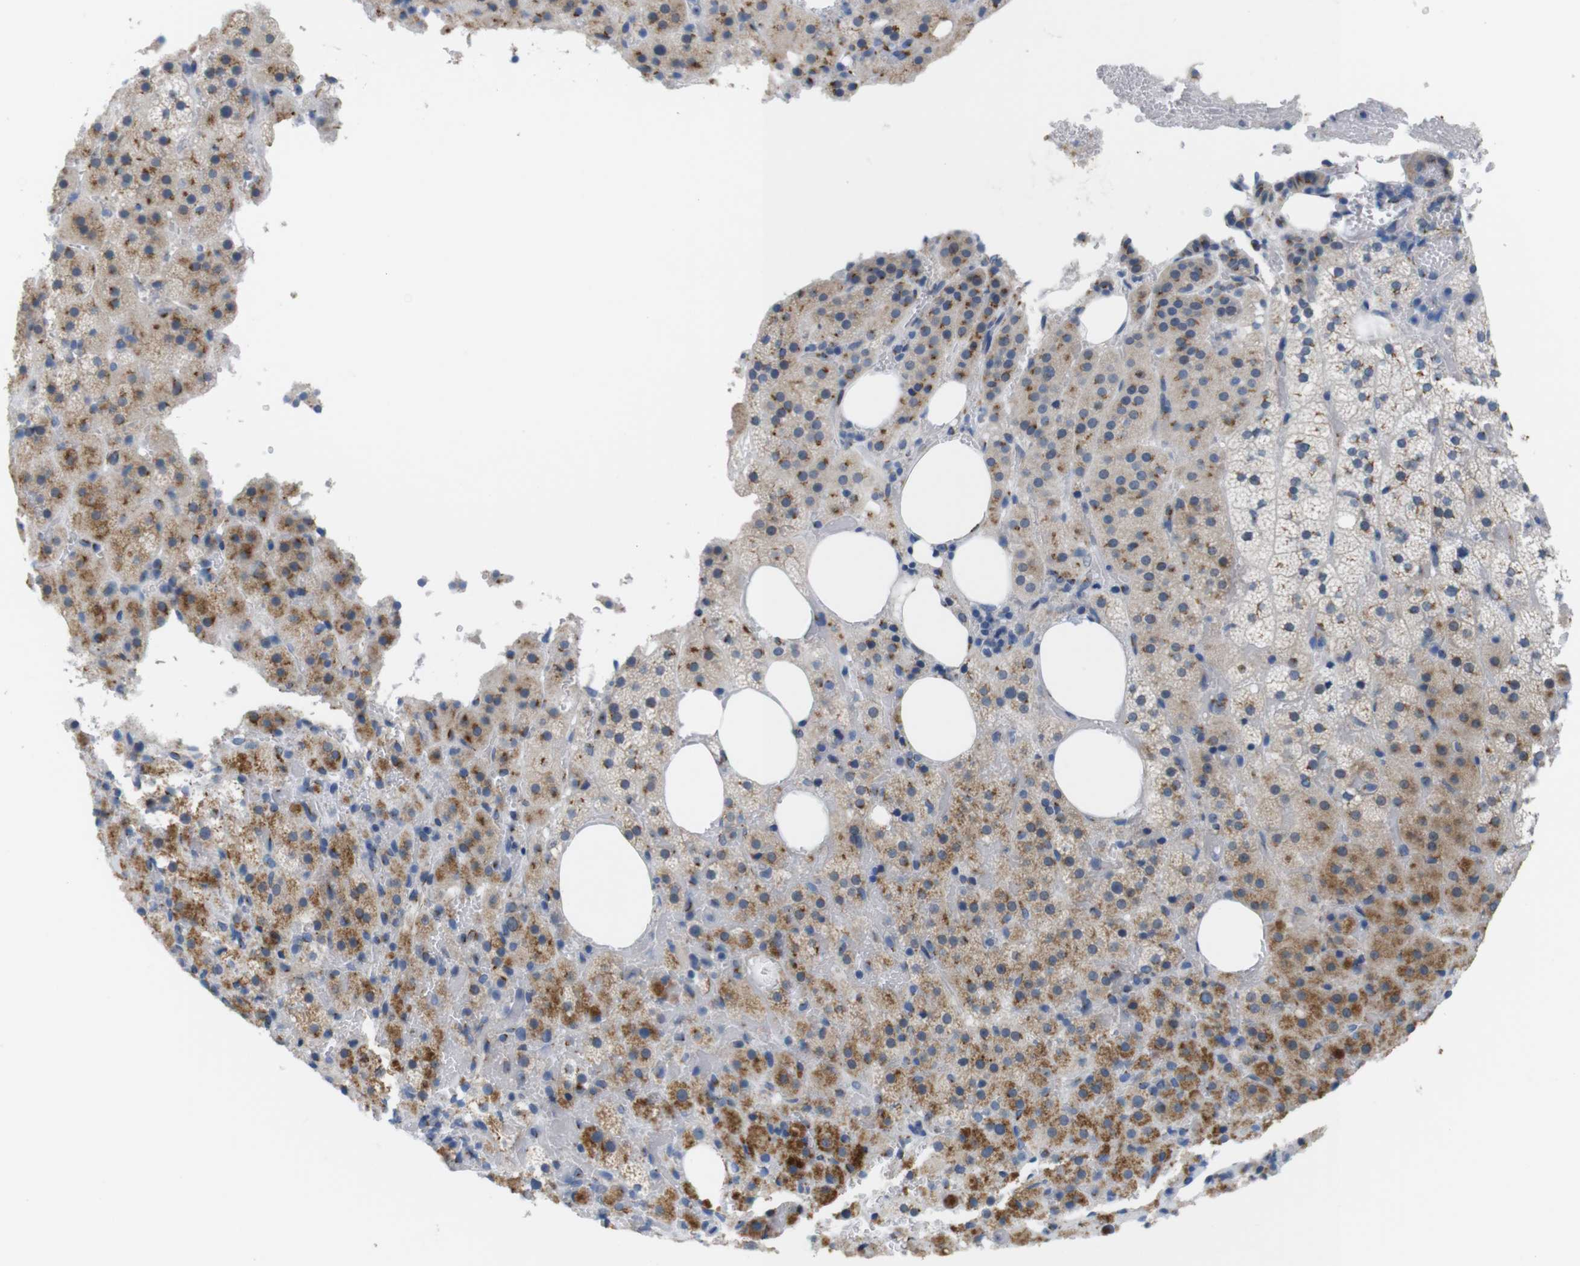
{"staining": {"intensity": "moderate", "quantity": "25%-75%", "location": "cytoplasmic/membranous"}, "tissue": "adrenal gland", "cell_type": "Glandular cells", "image_type": "normal", "snomed": [{"axis": "morphology", "description": "Normal tissue, NOS"}, {"axis": "topography", "description": "Adrenal gland"}], "caption": "Moderate cytoplasmic/membranous expression is identified in about 25%-75% of glandular cells in benign adrenal gland. The protein is shown in brown color, while the nuclei are stained blue.", "gene": "GOLGA2", "patient": {"sex": "female", "age": 59}}